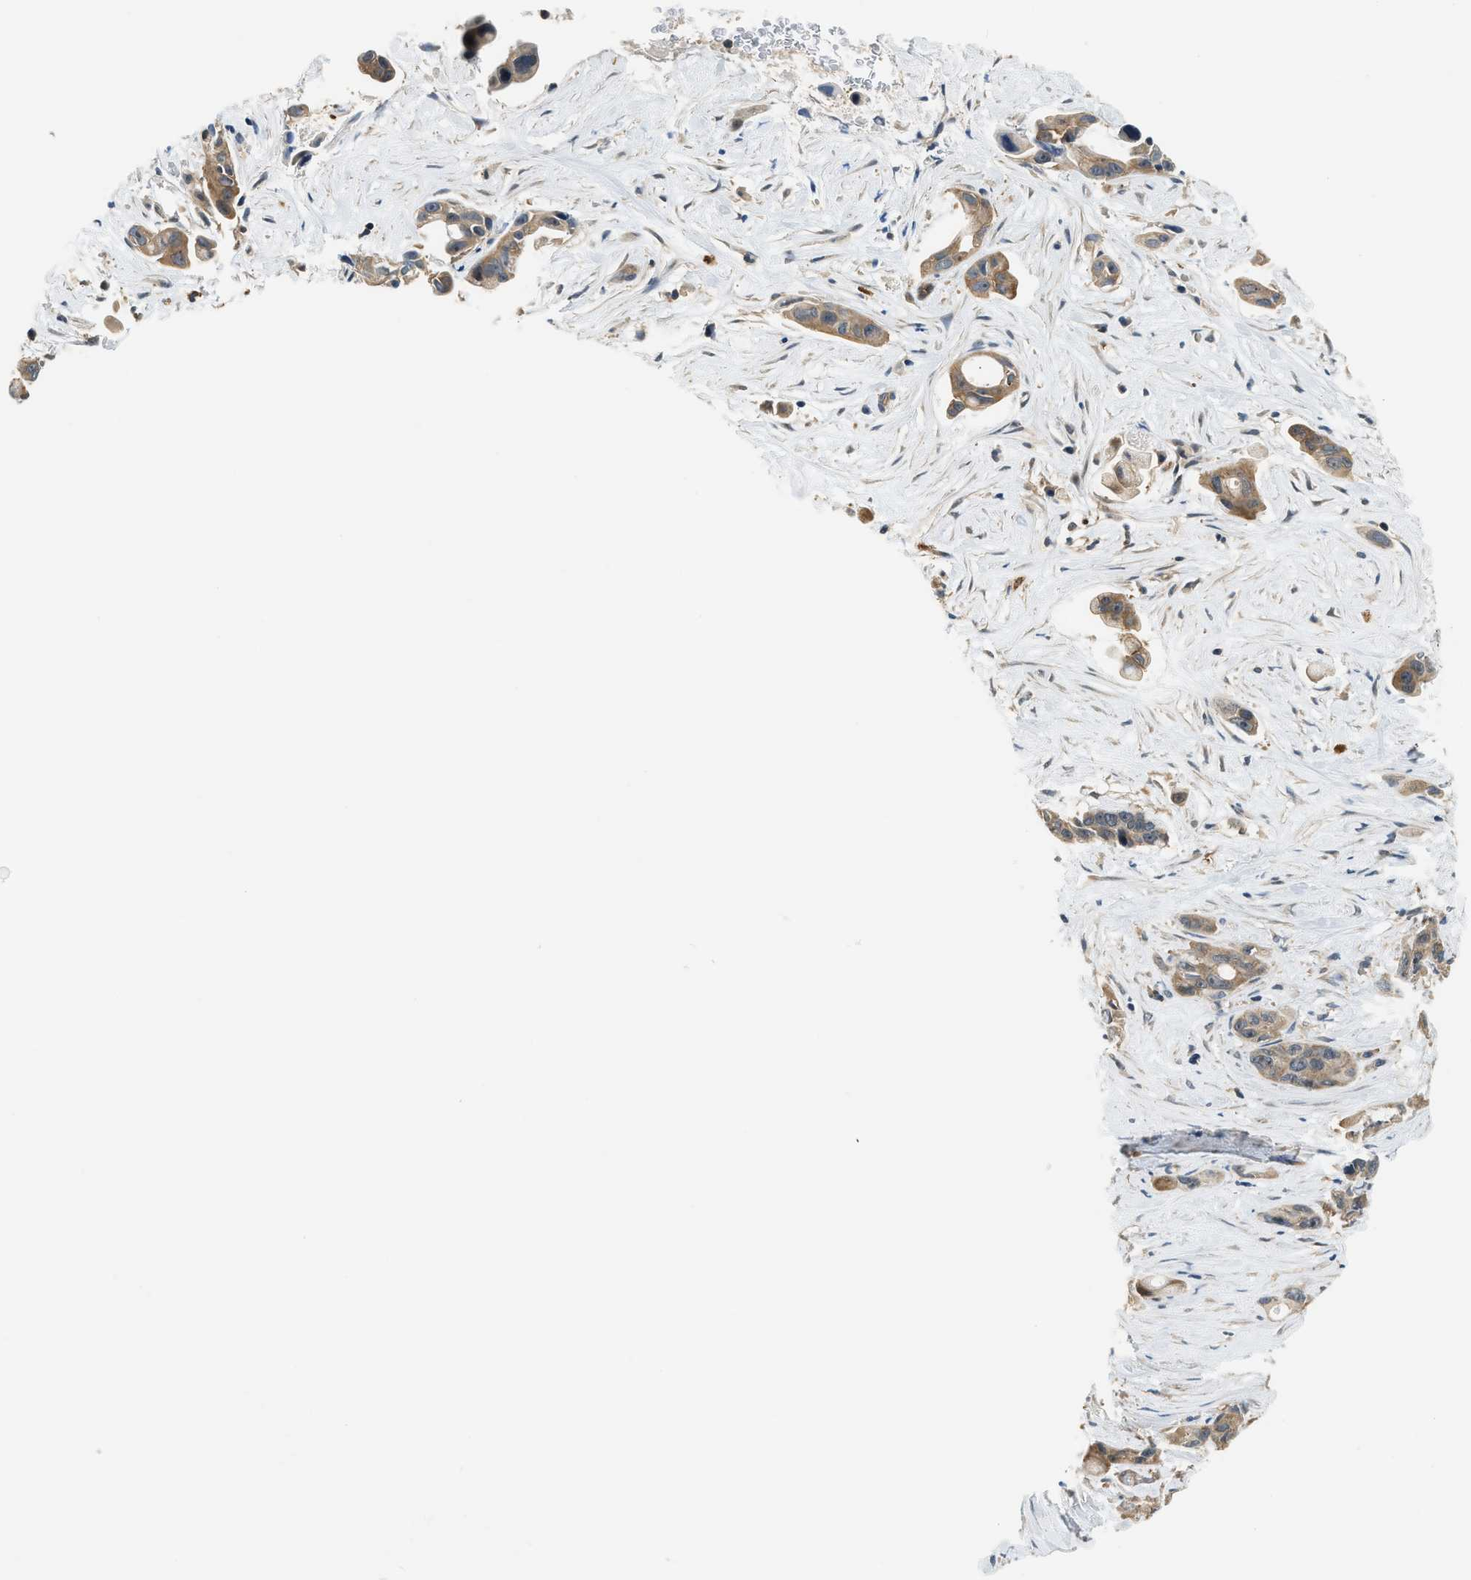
{"staining": {"intensity": "moderate", "quantity": ">75%", "location": "cytoplasmic/membranous"}, "tissue": "pancreatic cancer", "cell_type": "Tumor cells", "image_type": "cancer", "snomed": [{"axis": "morphology", "description": "Adenocarcinoma, NOS"}, {"axis": "topography", "description": "Pancreas"}], "caption": "Immunohistochemical staining of human pancreatic adenocarcinoma exhibits medium levels of moderate cytoplasmic/membranous positivity in about >75% of tumor cells. The protein is stained brown, and the nuclei are stained in blue (DAB IHC with brightfield microscopy, high magnification).", "gene": "CBLB", "patient": {"sex": "male", "age": 53}}